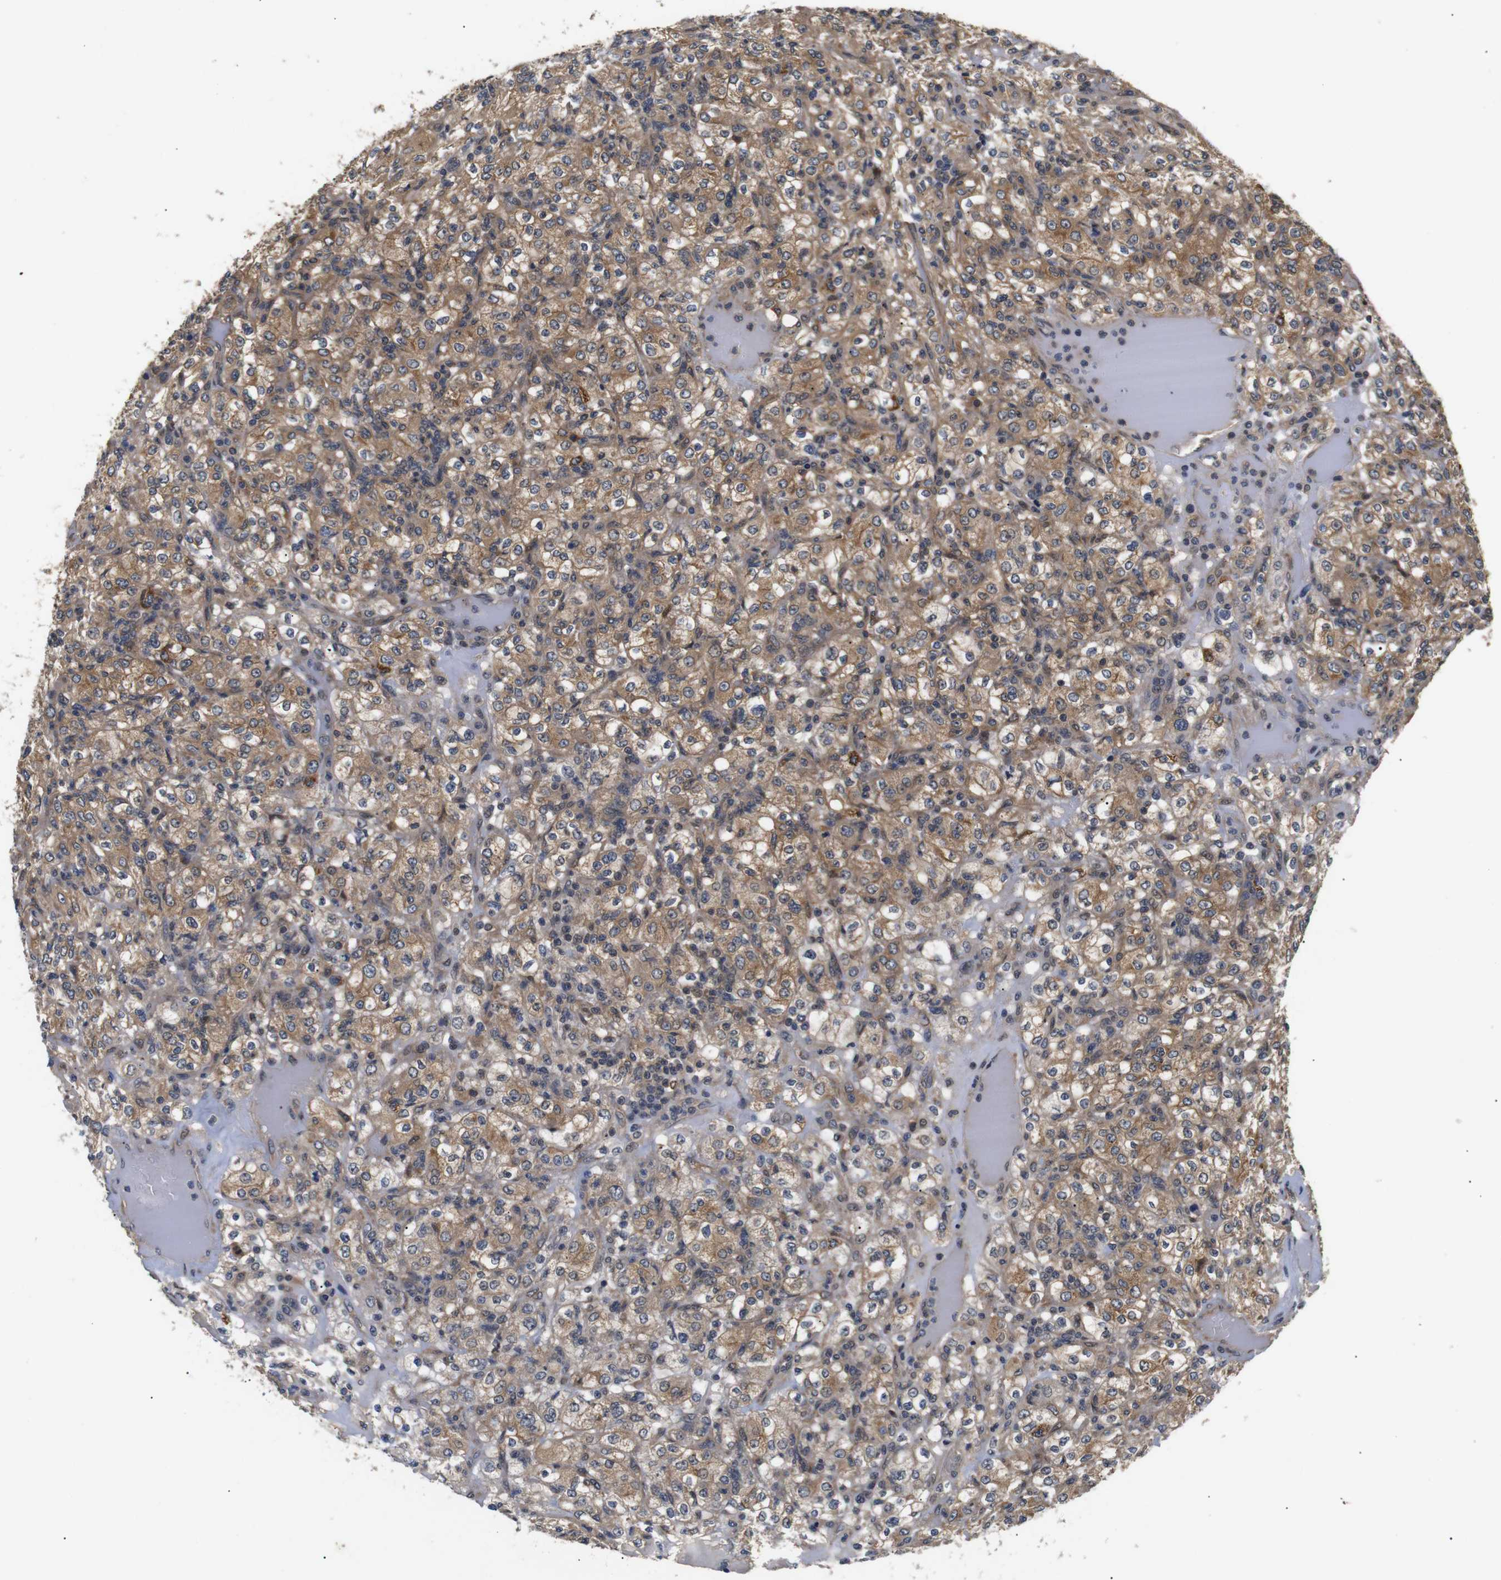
{"staining": {"intensity": "moderate", "quantity": ">75%", "location": "cytoplasmic/membranous"}, "tissue": "renal cancer", "cell_type": "Tumor cells", "image_type": "cancer", "snomed": [{"axis": "morphology", "description": "Normal tissue, NOS"}, {"axis": "morphology", "description": "Adenocarcinoma, NOS"}, {"axis": "topography", "description": "Kidney"}], "caption": "Moderate cytoplasmic/membranous staining for a protein is seen in approximately >75% of tumor cells of renal cancer using immunohistochemistry.", "gene": "RIPK1", "patient": {"sex": "female", "age": 72}}